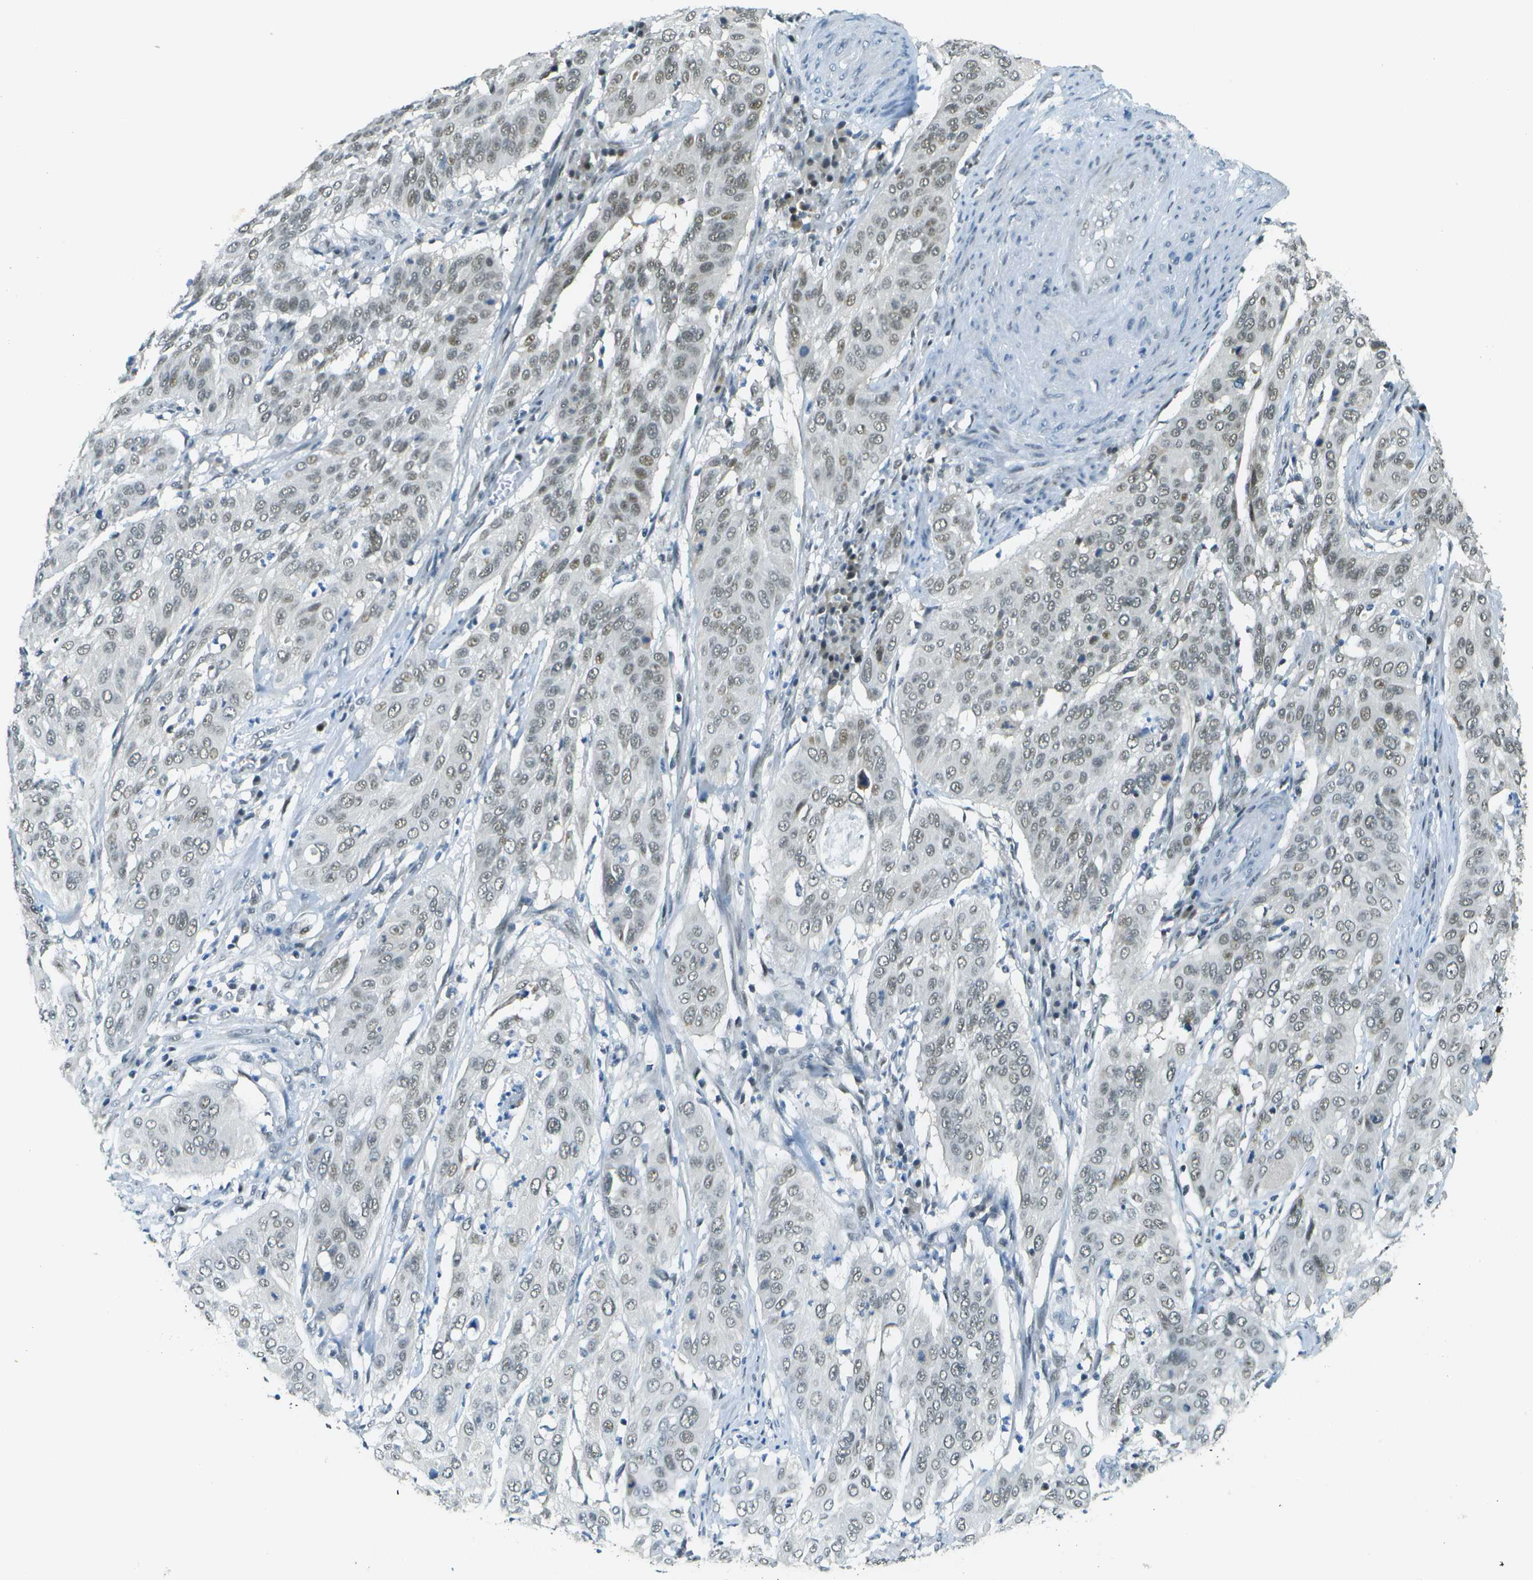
{"staining": {"intensity": "moderate", "quantity": "25%-75%", "location": "nuclear"}, "tissue": "cervical cancer", "cell_type": "Tumor cells", "image_type": "cancer", "snomed": [{"axis": "morphology", "description": "Normal tissue, NOS"}, {"axis": "morphology", "description": "Squamous cell carcinoma, NOS"}, {"axis": "topography", "description": "Cervix"}], "caption": "Brown immunohistochemical staining in human squamous cell carcinoma (cervical) displays moderate nuclear staining in about 25%-75% of tumor cells.", "gene": "NEK11", "patient": {"sex": "female", "age": 39}}